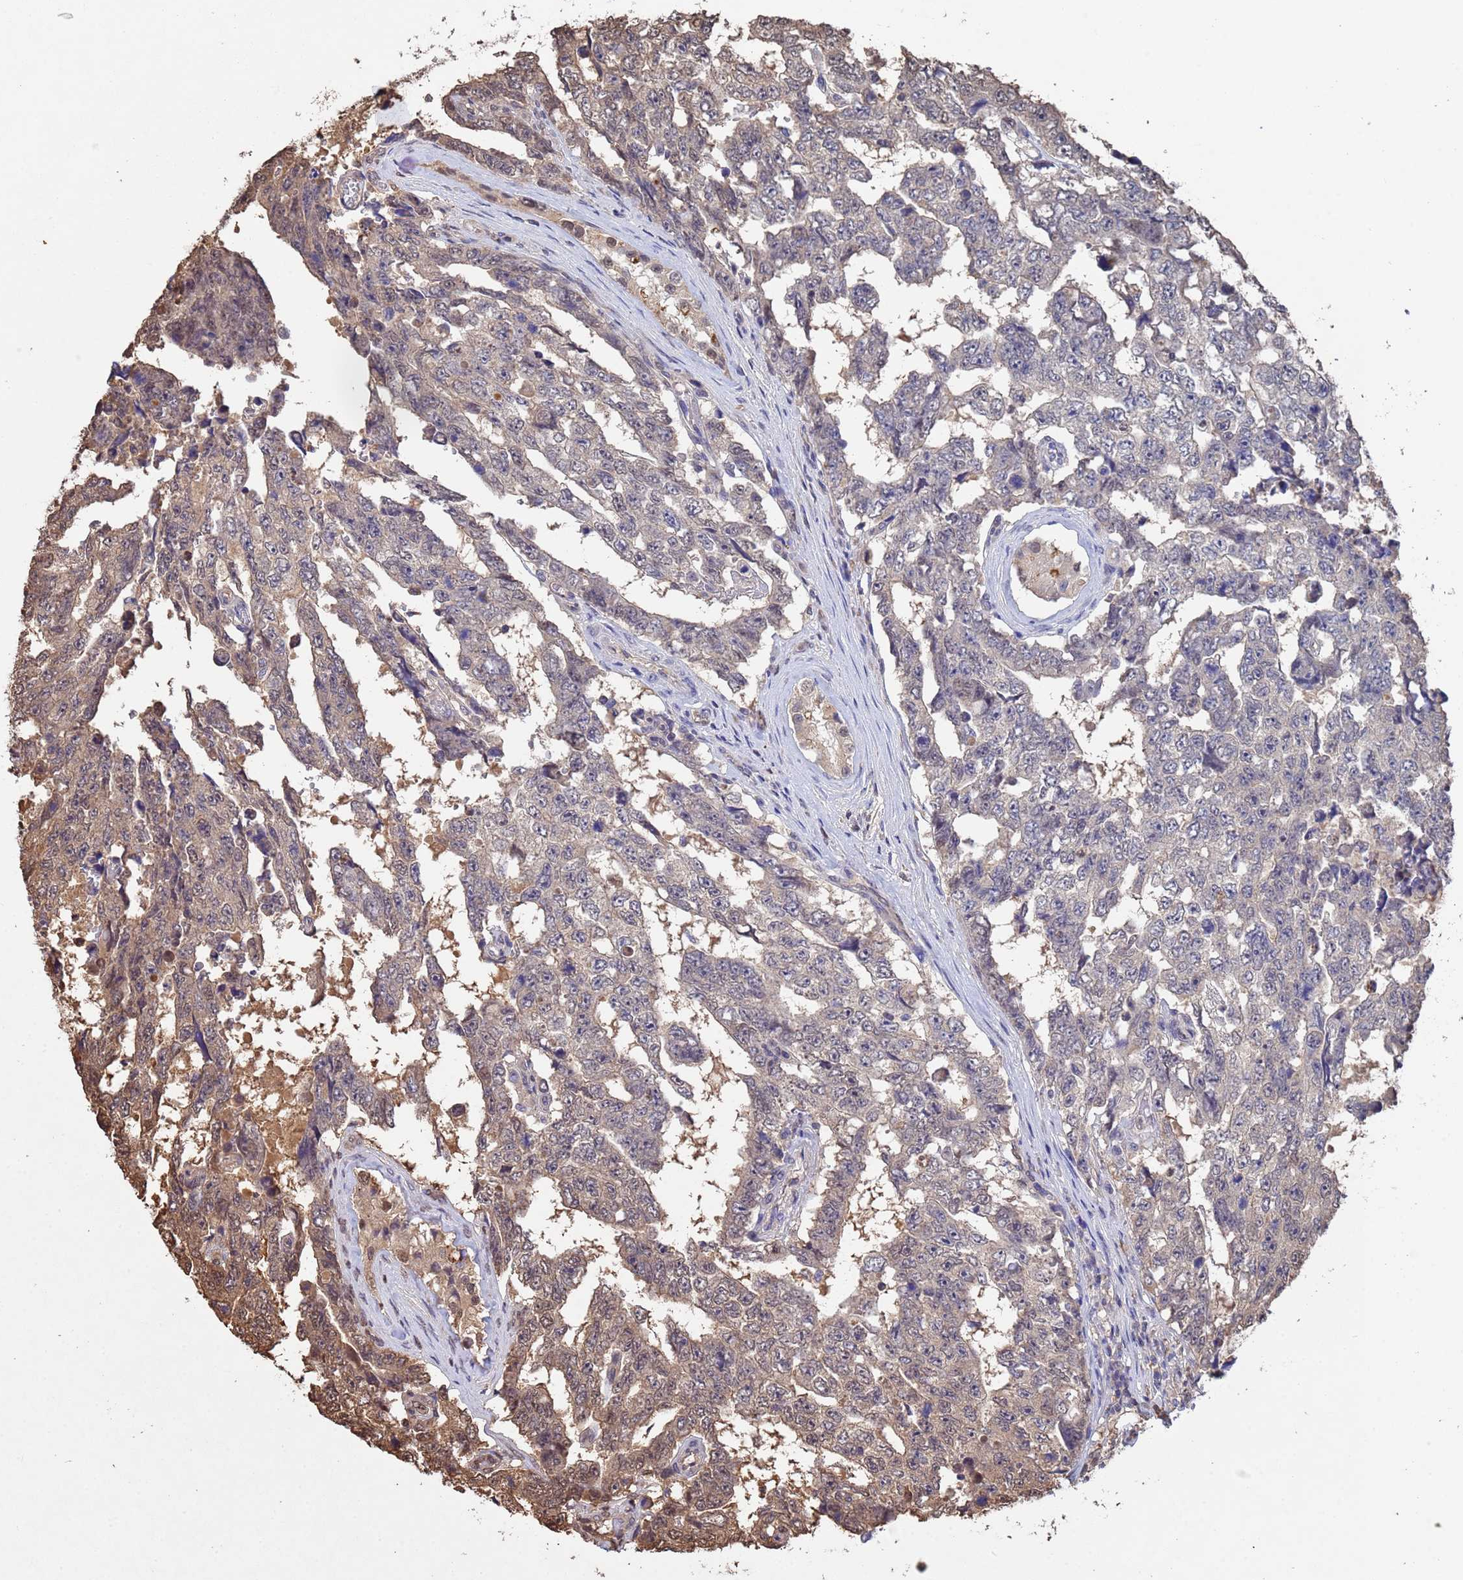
{"staining": {"intensity": "weak", "quantity": "<25%", "location": "cytoplasmic/membranous"}, "tissue": "testis cancer", "cell_type": "Tumor cells", "image_type": "cancer", "snomed": [{"axis": "morphology", "description": "Normal tissue, NOS"}, {"axis": "morphology", "description": "Carcinoma, Embryonal, NOS"}, {"axis": "topography", "description": "Testis"}, {"axis": "topography", "description": "Epididymis"}], "caption": "The IHC photomicrograph has no significant positivity in tumor cells of testis embryonal carcinoma tissue.", "gene": "SUMO4", "patient": {"sex": "male", "age": 25}}